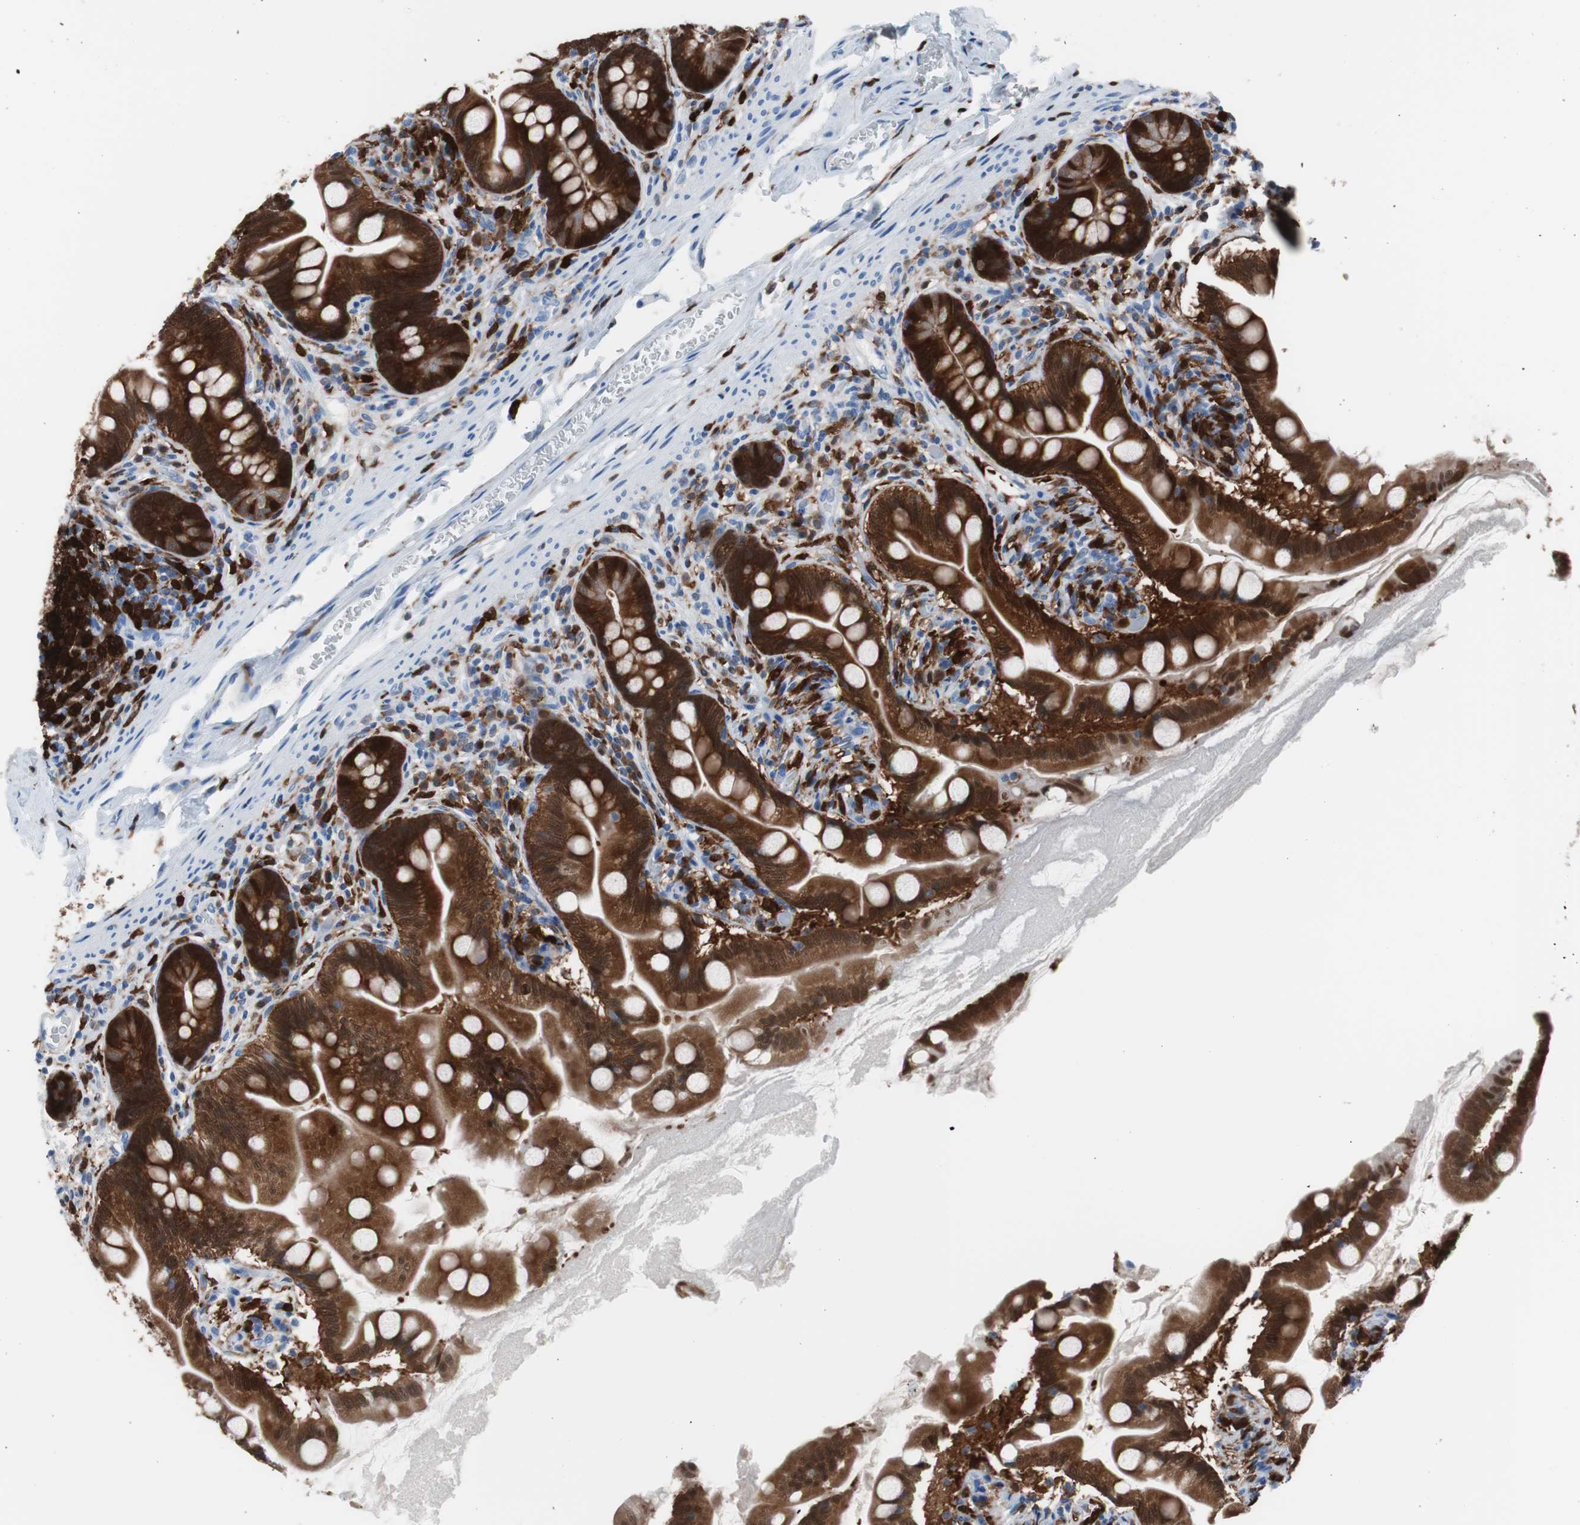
{"staining": {"intensity": "strong", "quantity": ">75%", "location": "cytoplasmic/membranous"}, "tissue": "small intestine", "cell_type": "Glandular cells", "image_type": "normal", "snomed": [{"axis": "morphology", "description": "Normal tissue, NOS"}, {"axis": "topography", "description": "Small intestine"}], "caption": "Immunohistochemistry (IHC) micrograph of unremarkable small intestine: small intestine stained using immunohistochemistry (IHC) exhibits high levels of strong protein expression localized specifically in the cytoplasmic/membranous of glandular cells, appearing as a cytoplasmic/membranous brown color.", "gene": "SYK", "patient": {"sex": "female", "age": 56}}